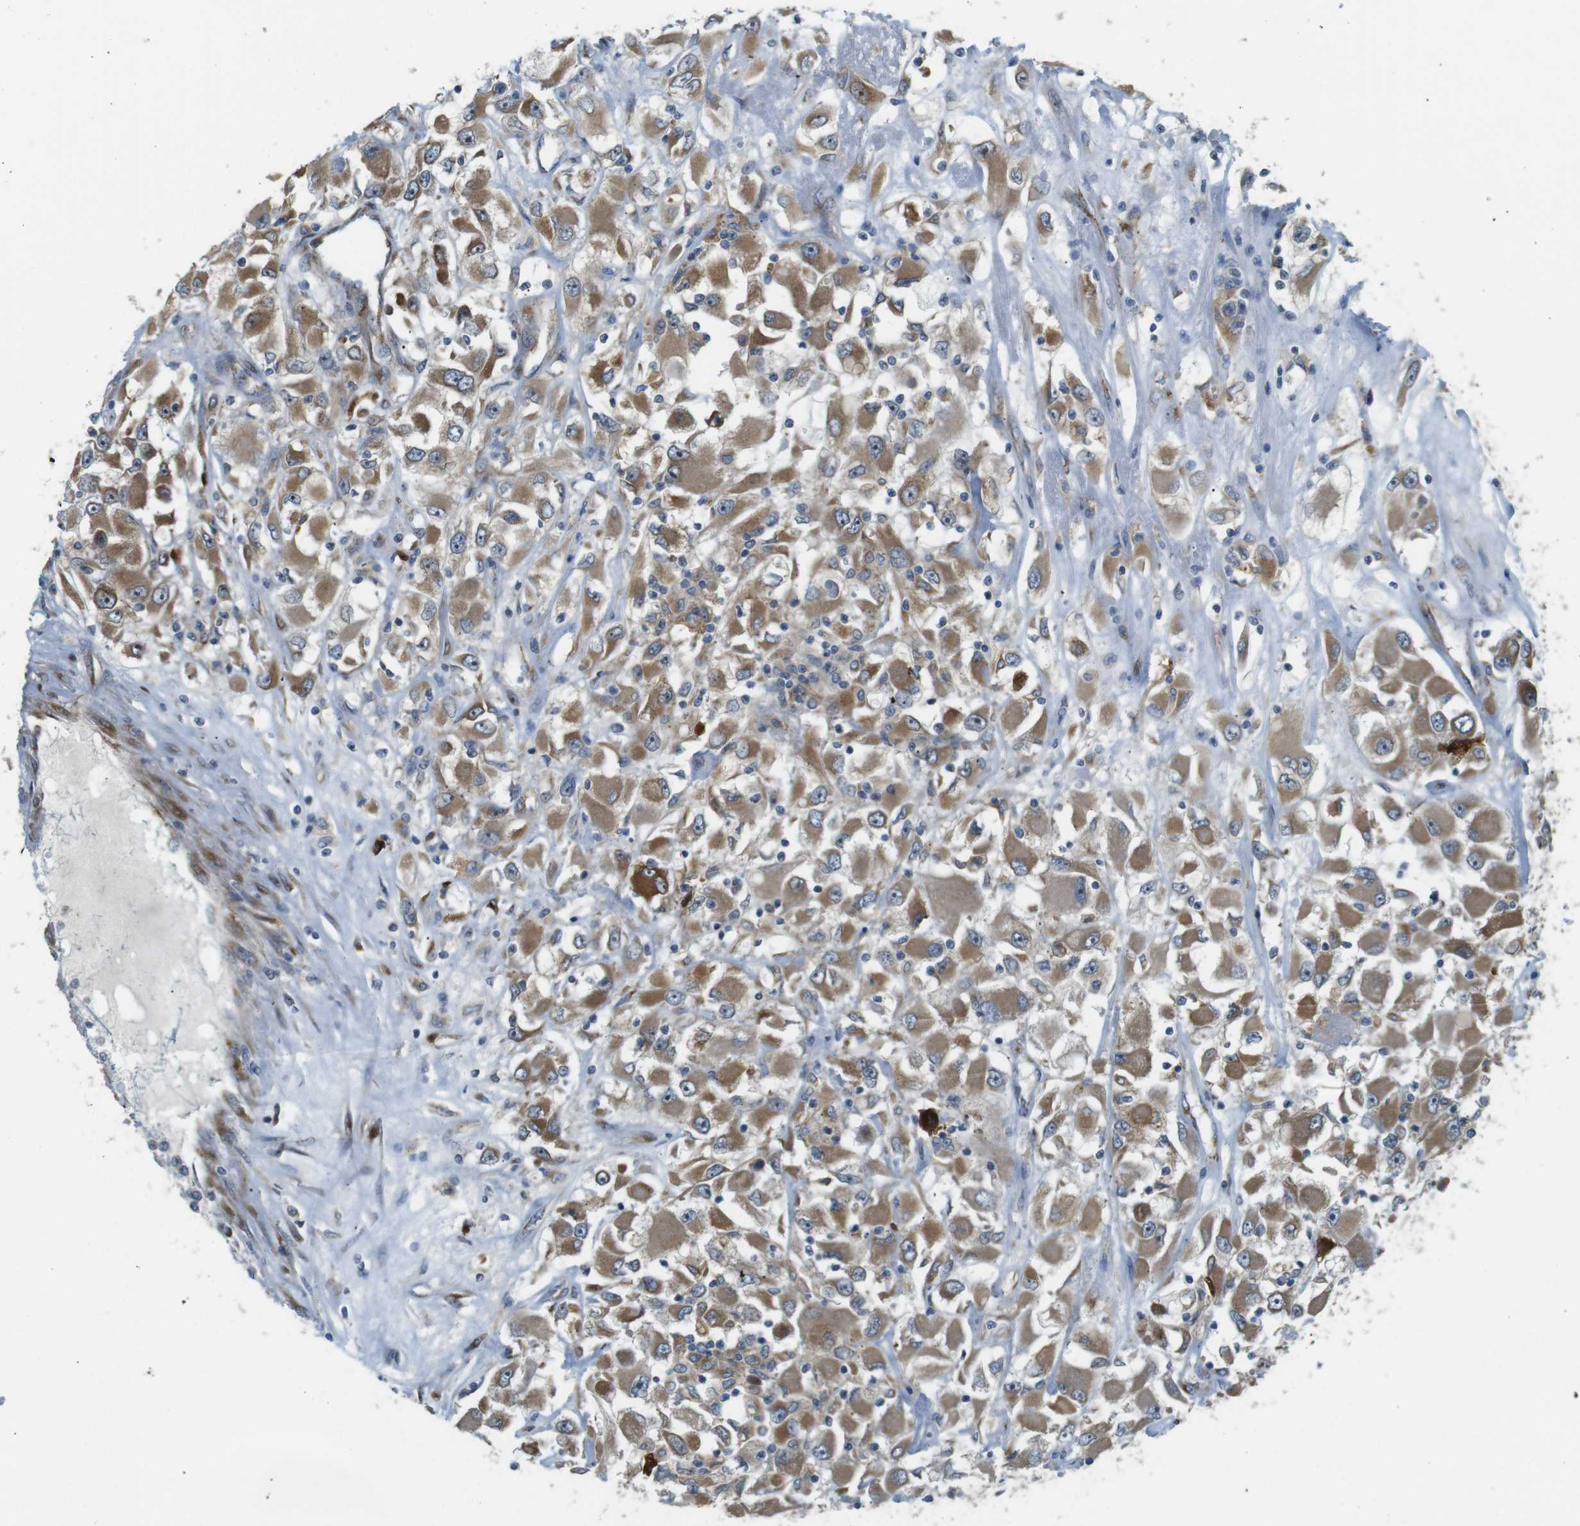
{"staining": {"intensity": "moderate", "quantity": ">75%", "location": "cytoplasmic/membranous"}, "tissue": "renal cancer", "cell_type": "Tumor cells", "image_type": "cancer", "snomed": [{"axis": "morphology", "description": "Adenocarcinoma, NOS"}, {"axis": "topography", "description": "Kidney"}], "caption": "Immunohistochemistry photomicrograph of adenocarcinoma (renal) stained for a protein (brown), which shows medium levels of moderate cytoplasmic/membranous positivity in approximately >75% of tumor cells.", "gene": "TMEM143", "patient": {"sex": "female", "age": 52}}